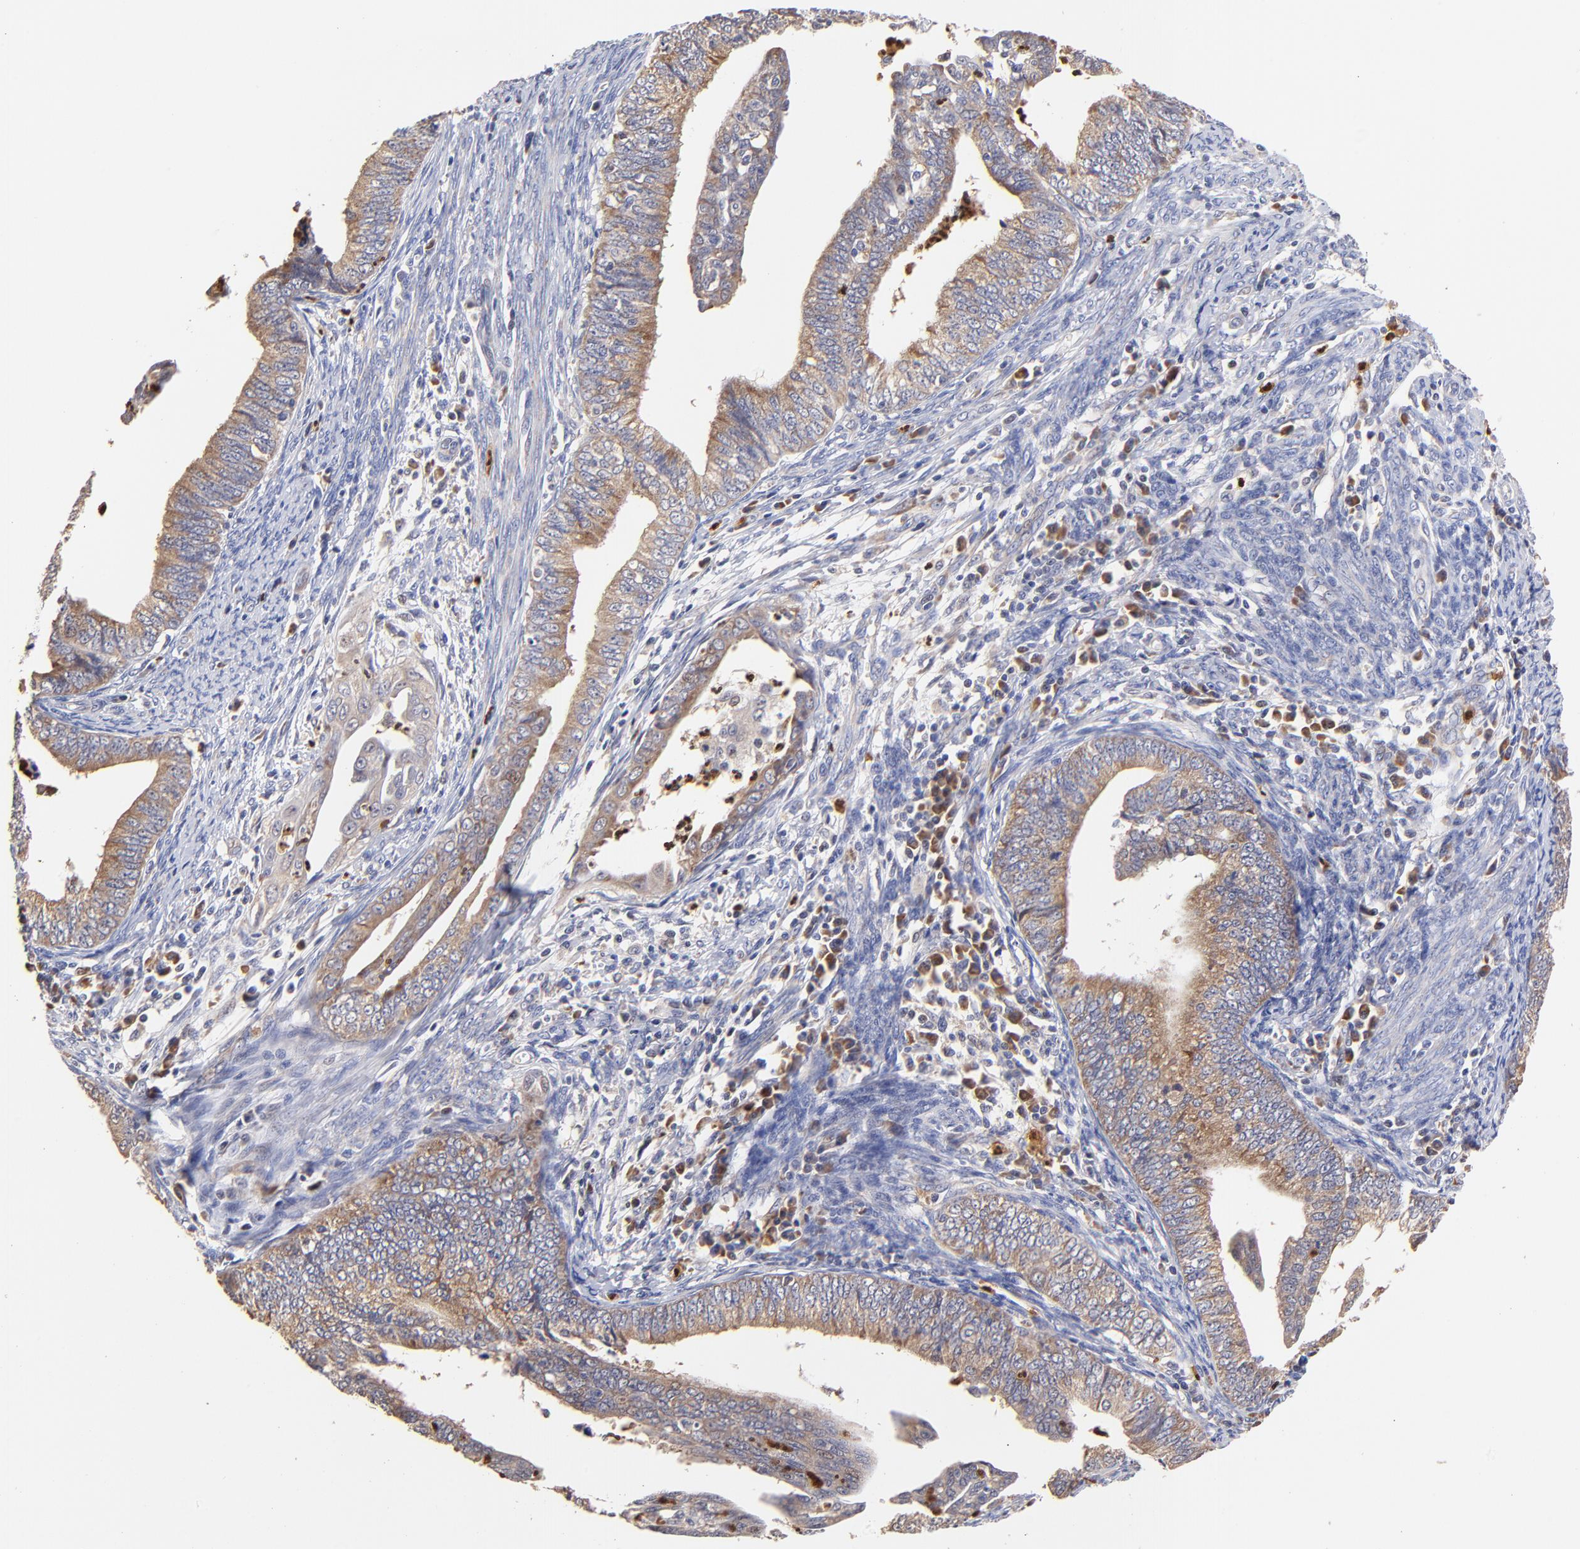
{"staining": {"intensity": "moderate", "quantity": ">75%", "location": "cytoplasmic/membranous"}, "tissue": "endometrial cancer", "cell_type": "Tumor cells", "image_type": "cancer", "snomed": [{"axis": "morphology", "description": "Adenocarcinoma, NOS"}, {"axis": "topography", "description": "Endometrium"}], "caption": "This photomicrograph demonstrates endometrial cancer (adenocarcinoma) stained with immunohistochemistry (IHC) to label a protein in brown. The cytoplasmic/membranous of tumor cells show moderate positivity for the protein. Nuclei are counter-stained blue.", "gene": "BBOF1", "patient": {"sex": "female", "age": 66}}